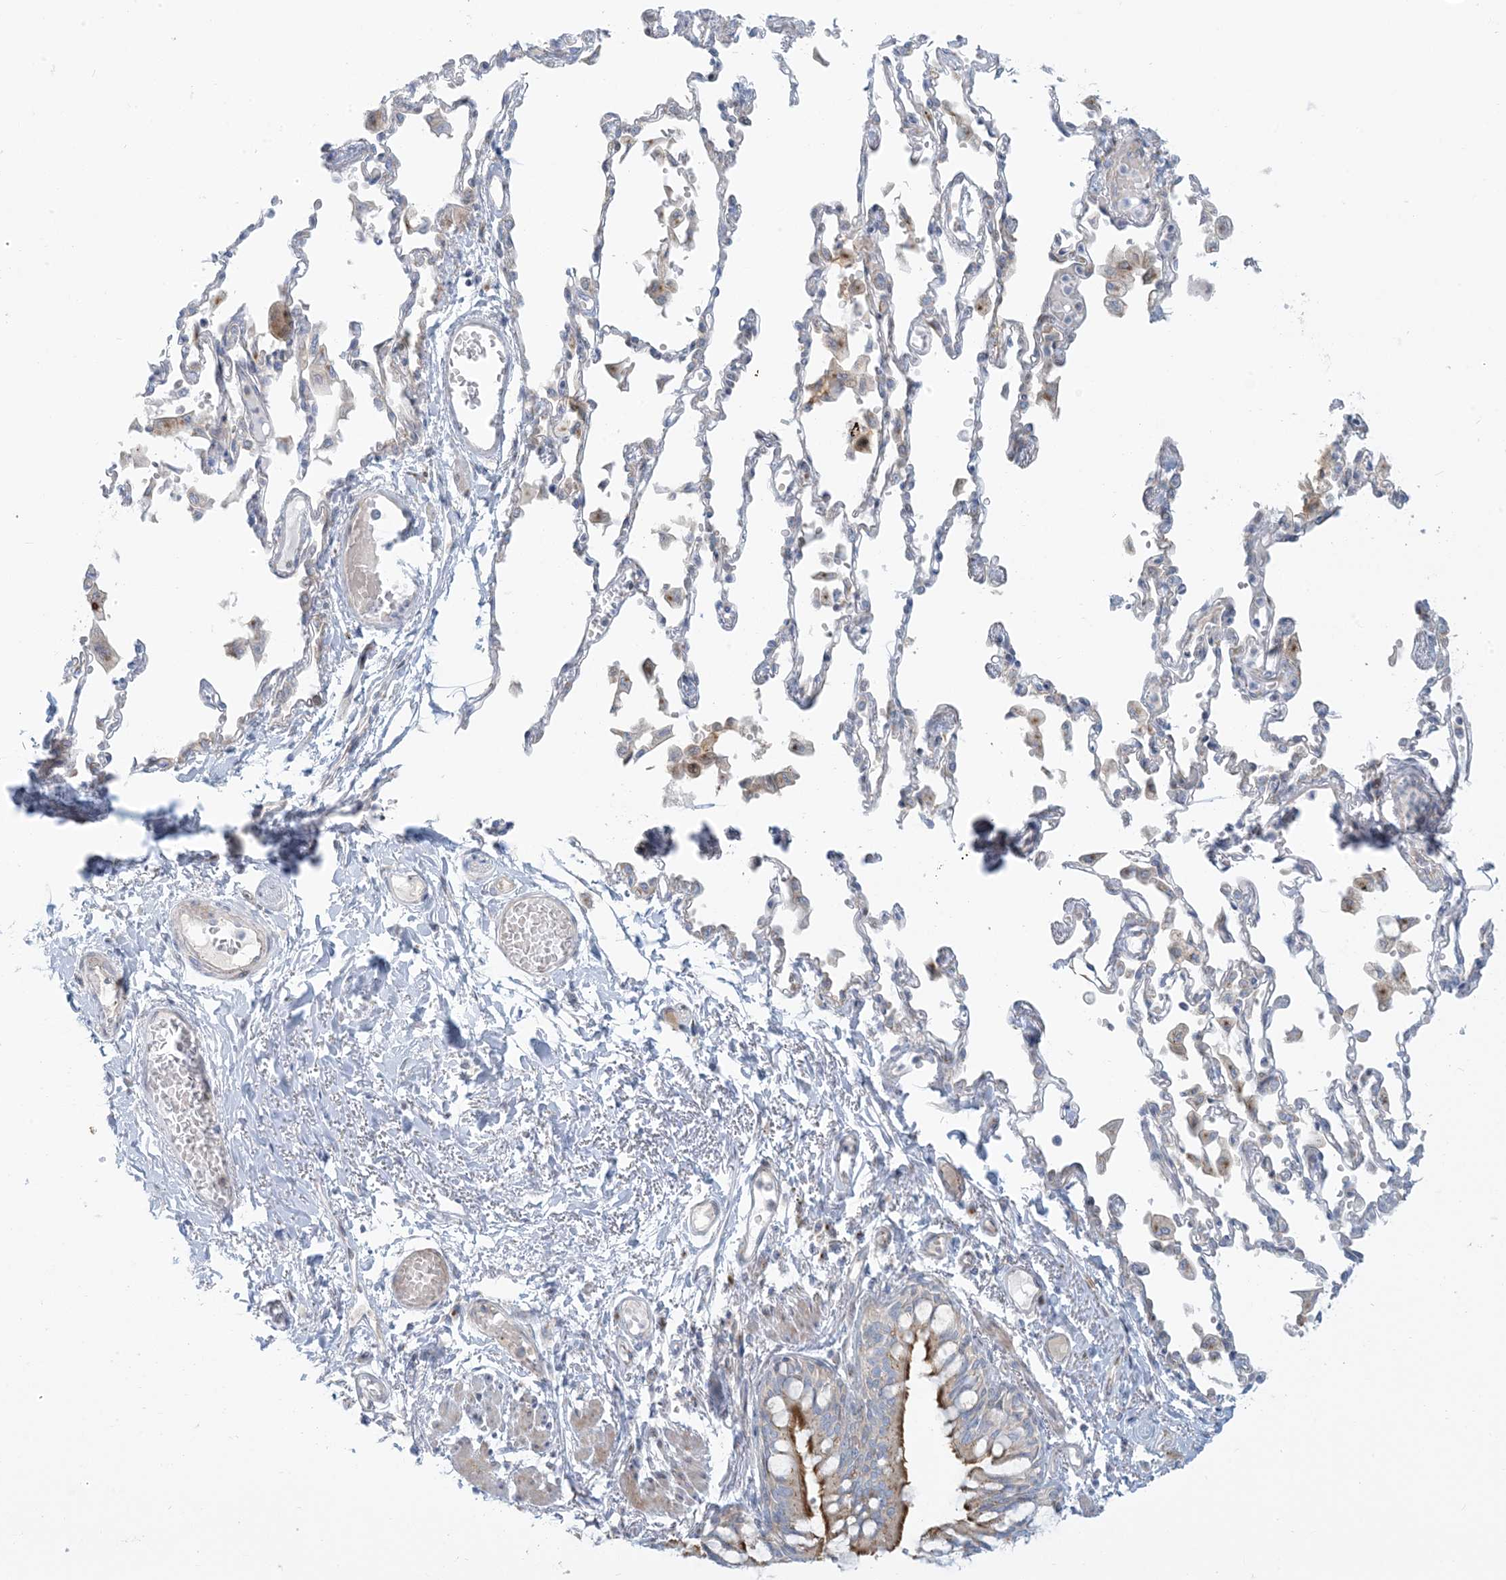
{"staining": {"intensity": "moderate", "quantity": ">75%", "location": "cytoplasmic/membranous"}, "tissue": "bronchus", "cell_type": "Respiratory epithelial cells", "image_type": "normal", "snomed": [{"axis": "morphology", "description": "Normal tissue, NOS"}, {"axis": "topography", "description": "Cartilage tissue"}, {"axis": "topography", "description": "Bronchus"}, {"axis": "topography", "description": "Lung"}], "caption": "Immunohistochemical staining of unremarkable human bronchus displays medium levels of moderate cytoplasmic/membranous expression in approximately >75% of respiratory epithelial cells. (IHC, brightfield microscopy, high magnification).", "gene": "AFTPH", "patient": {"sex": "female", "age": 49}}